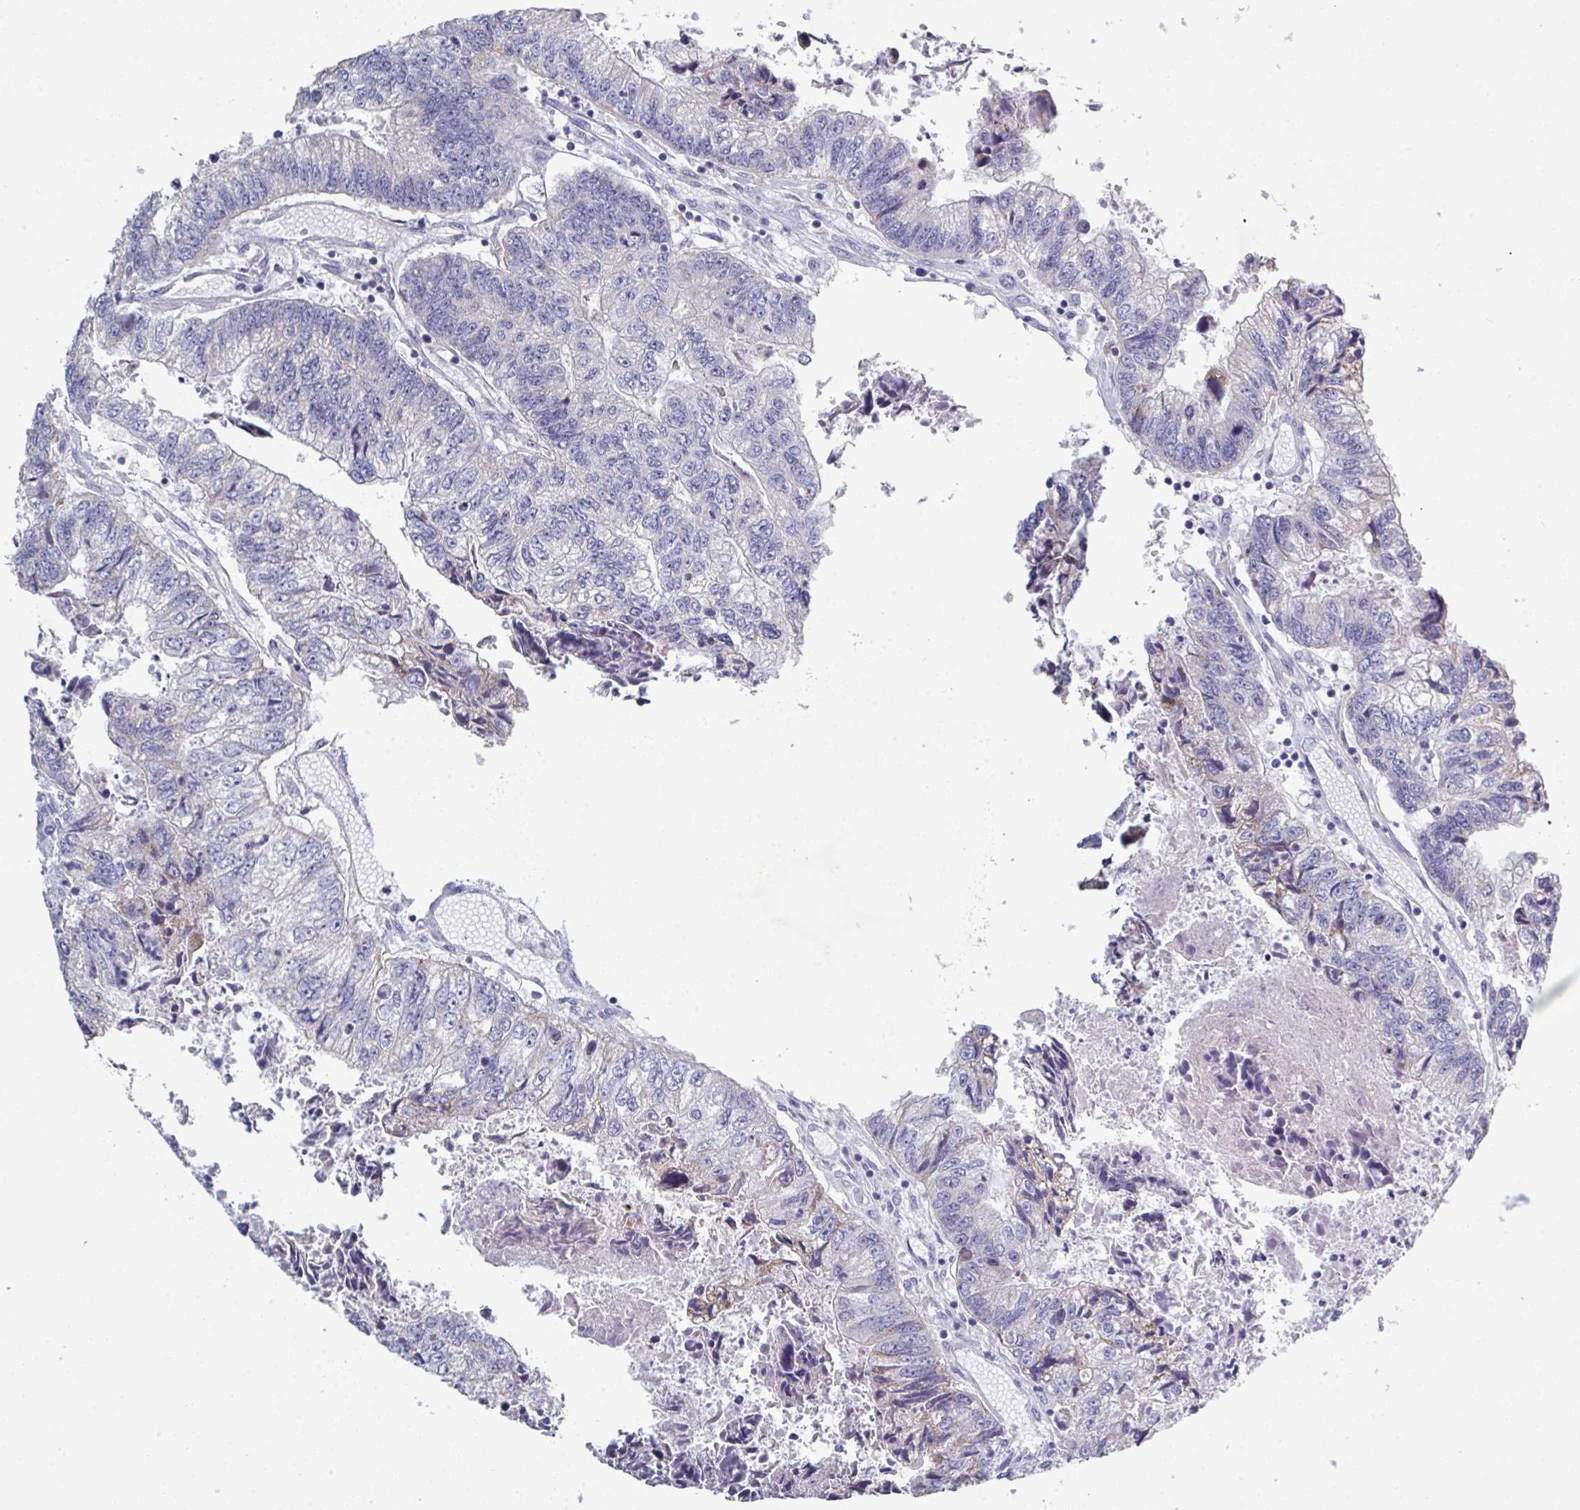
{"staining": {"intensity": "negative", "quantity": "none", "location": "none"}, "tissue": "colorectal cancer", "cell_type": "Tumor cells", "image_type": "cancer", "snomed": [{"axis": "morphology", "description": "Adenocarcinoma, NOS"}, {"axis": "topography", "description": "Colon"}], "caption": "Human colorectal adenocarcinoma stained for a protein using IHC reveals no positivity in tumor cells.", "gene": "HGFAC", "patient": {"sex": "male", "age": 86}}